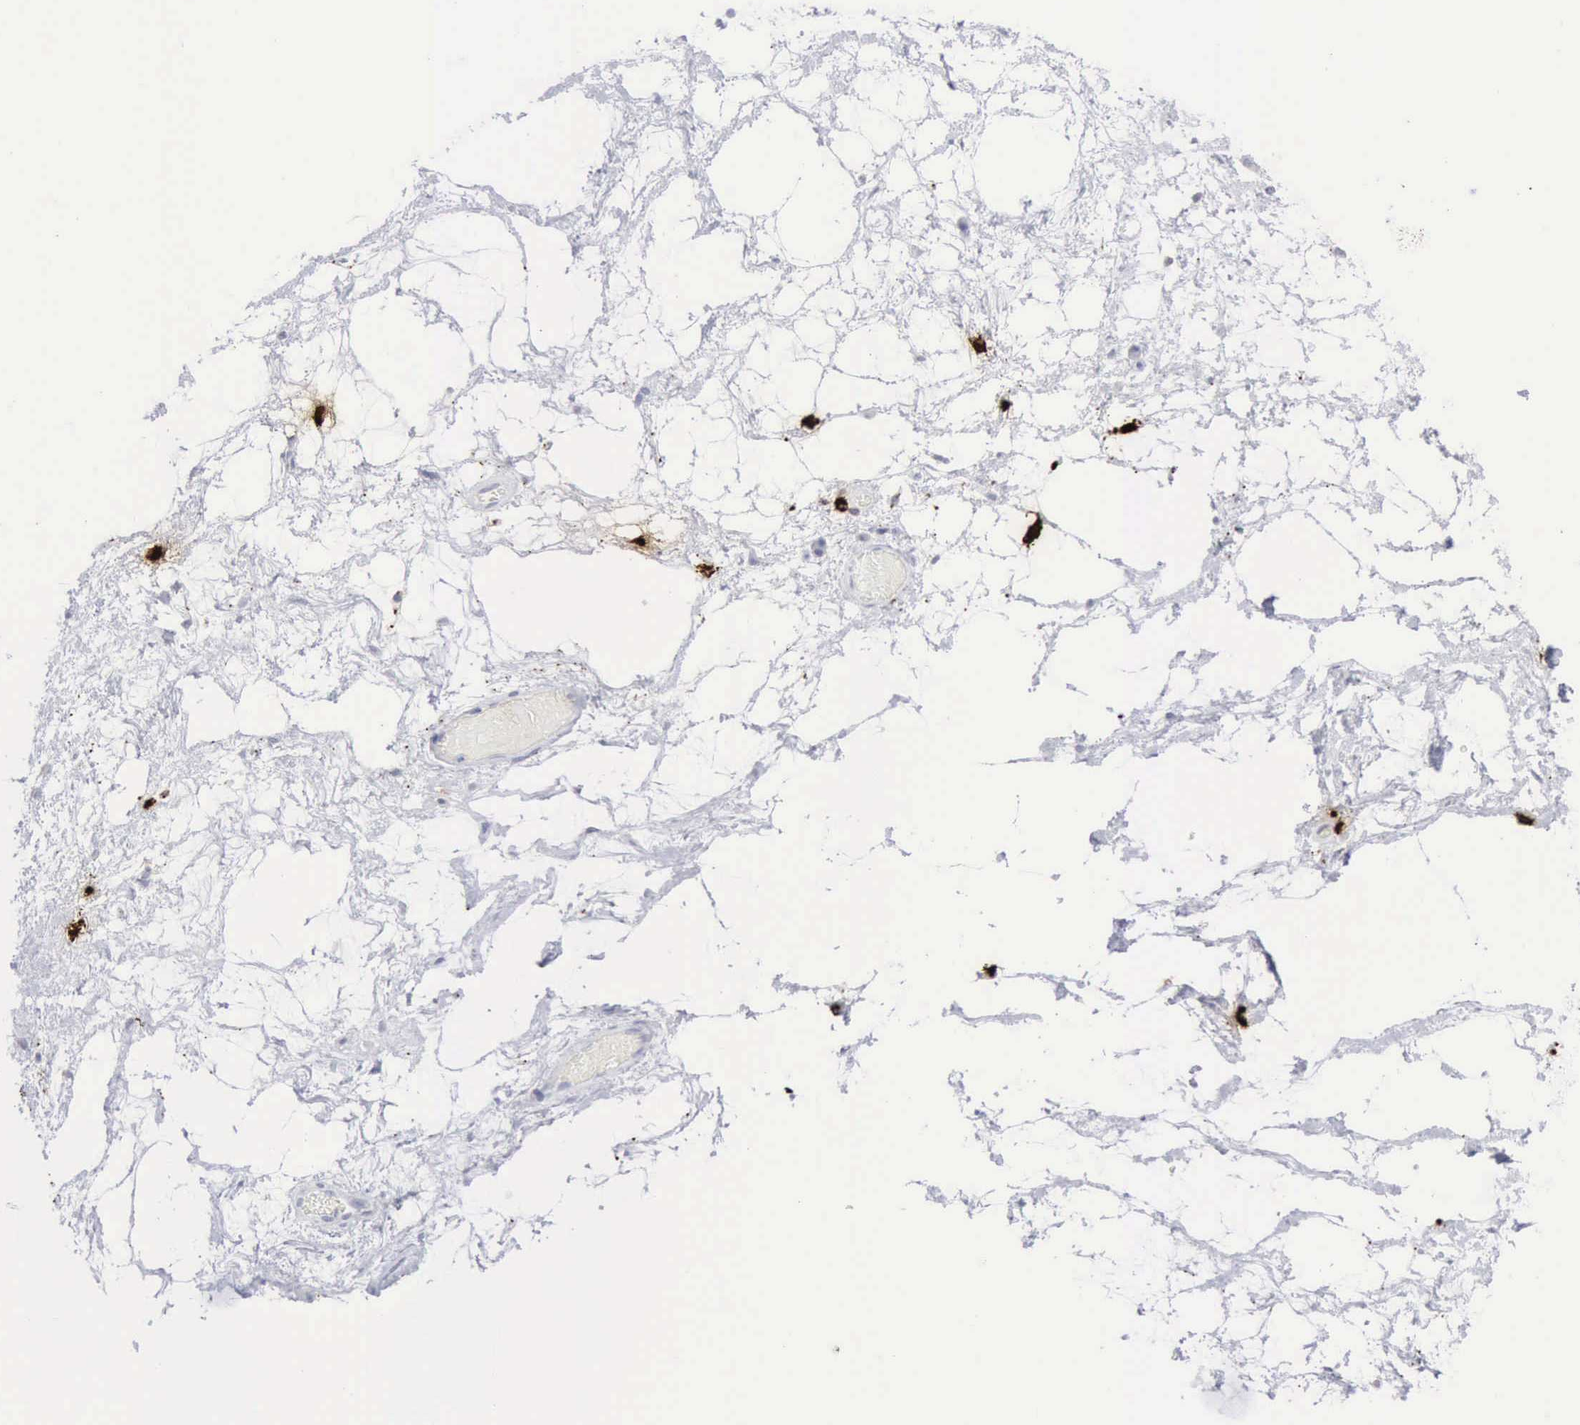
{"staining": {"intensity": "negative", "quantity": "none", "location": "none"}, "tissue": "nasopharynx", "cell_type": "Respiratory epithelial cells", "image_type": "normal", "snomed": [{"axis": "morphology", "description": "Normal tissue, NOS"}, {"axis": "morphology", "description": "Squamous cell carcinoma, NOS"}, {"axis": "topography", "description": "Cartilage tissue"}, {"axis": "topography", "description": "Nasopharynx"}], "caption": "IHC micrograph of unremarkable nasopharynx: human nasopharynx stained with DAB (3,3'-diaminobenzidine) exhibits no significant protein staining in respiratory epithelial cells. (DAB (3,3'-diaminobenzidine) immunohistochemistry visualized using brightfield microscopy, high magnification).", "gene": "CMA1", "patient": {"sex": "male", "age": 63}}